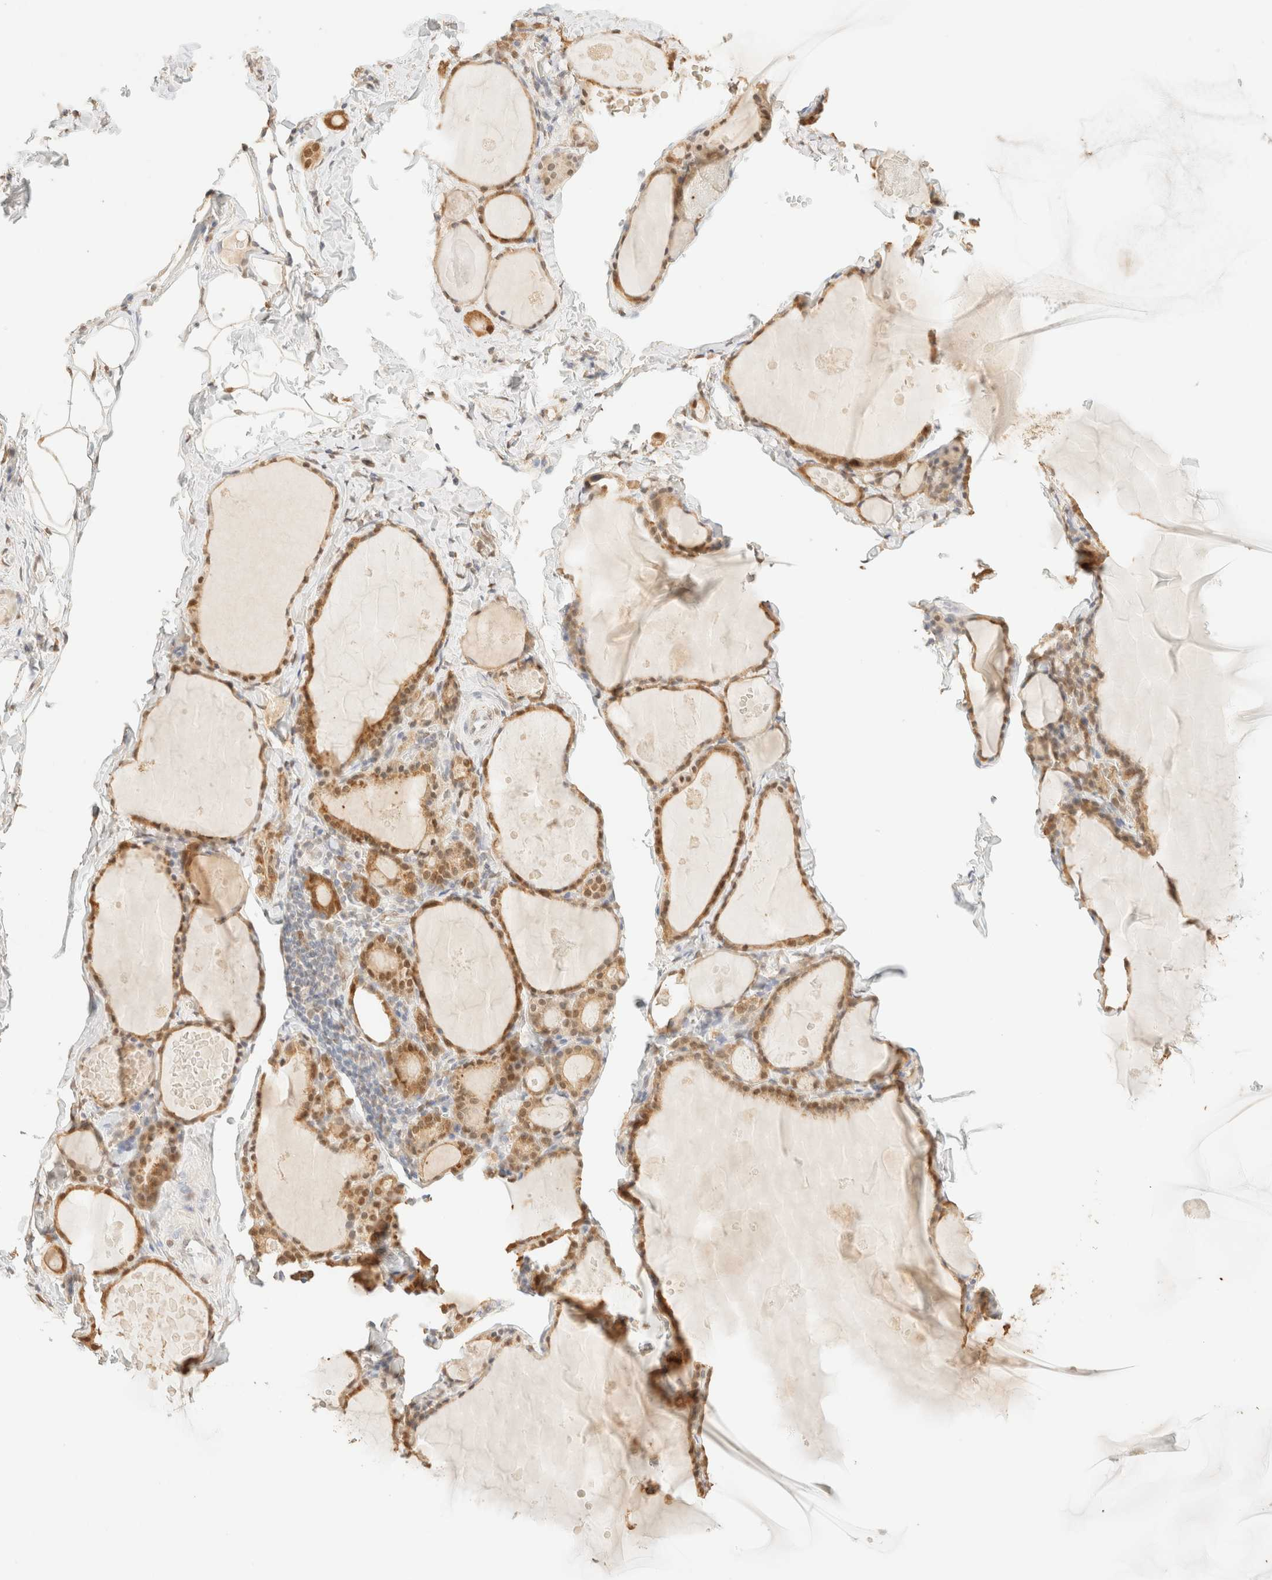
{"staining": {"intensity": "moderate", "quantity": ">75%", "location": "cytoplasmic/membranous,nuclear"}, "tissue": "thyroid gland", "cell_type": "Glandular cells", "image_type": "normal", "snomed": [{"axis": "morphology", "description": "Normal tissue, NOS"}, {"axis": "topography", "description": "Thyroid gland"}], "caption": "Brown immunohistochemical staining in normal human thyroid gland displays moderate cytoplasmic/membranous,nuclear expression in about >75% of glandular cells.", "gene": "S100A13", "patient": {"sex": "male", "age": 56}}